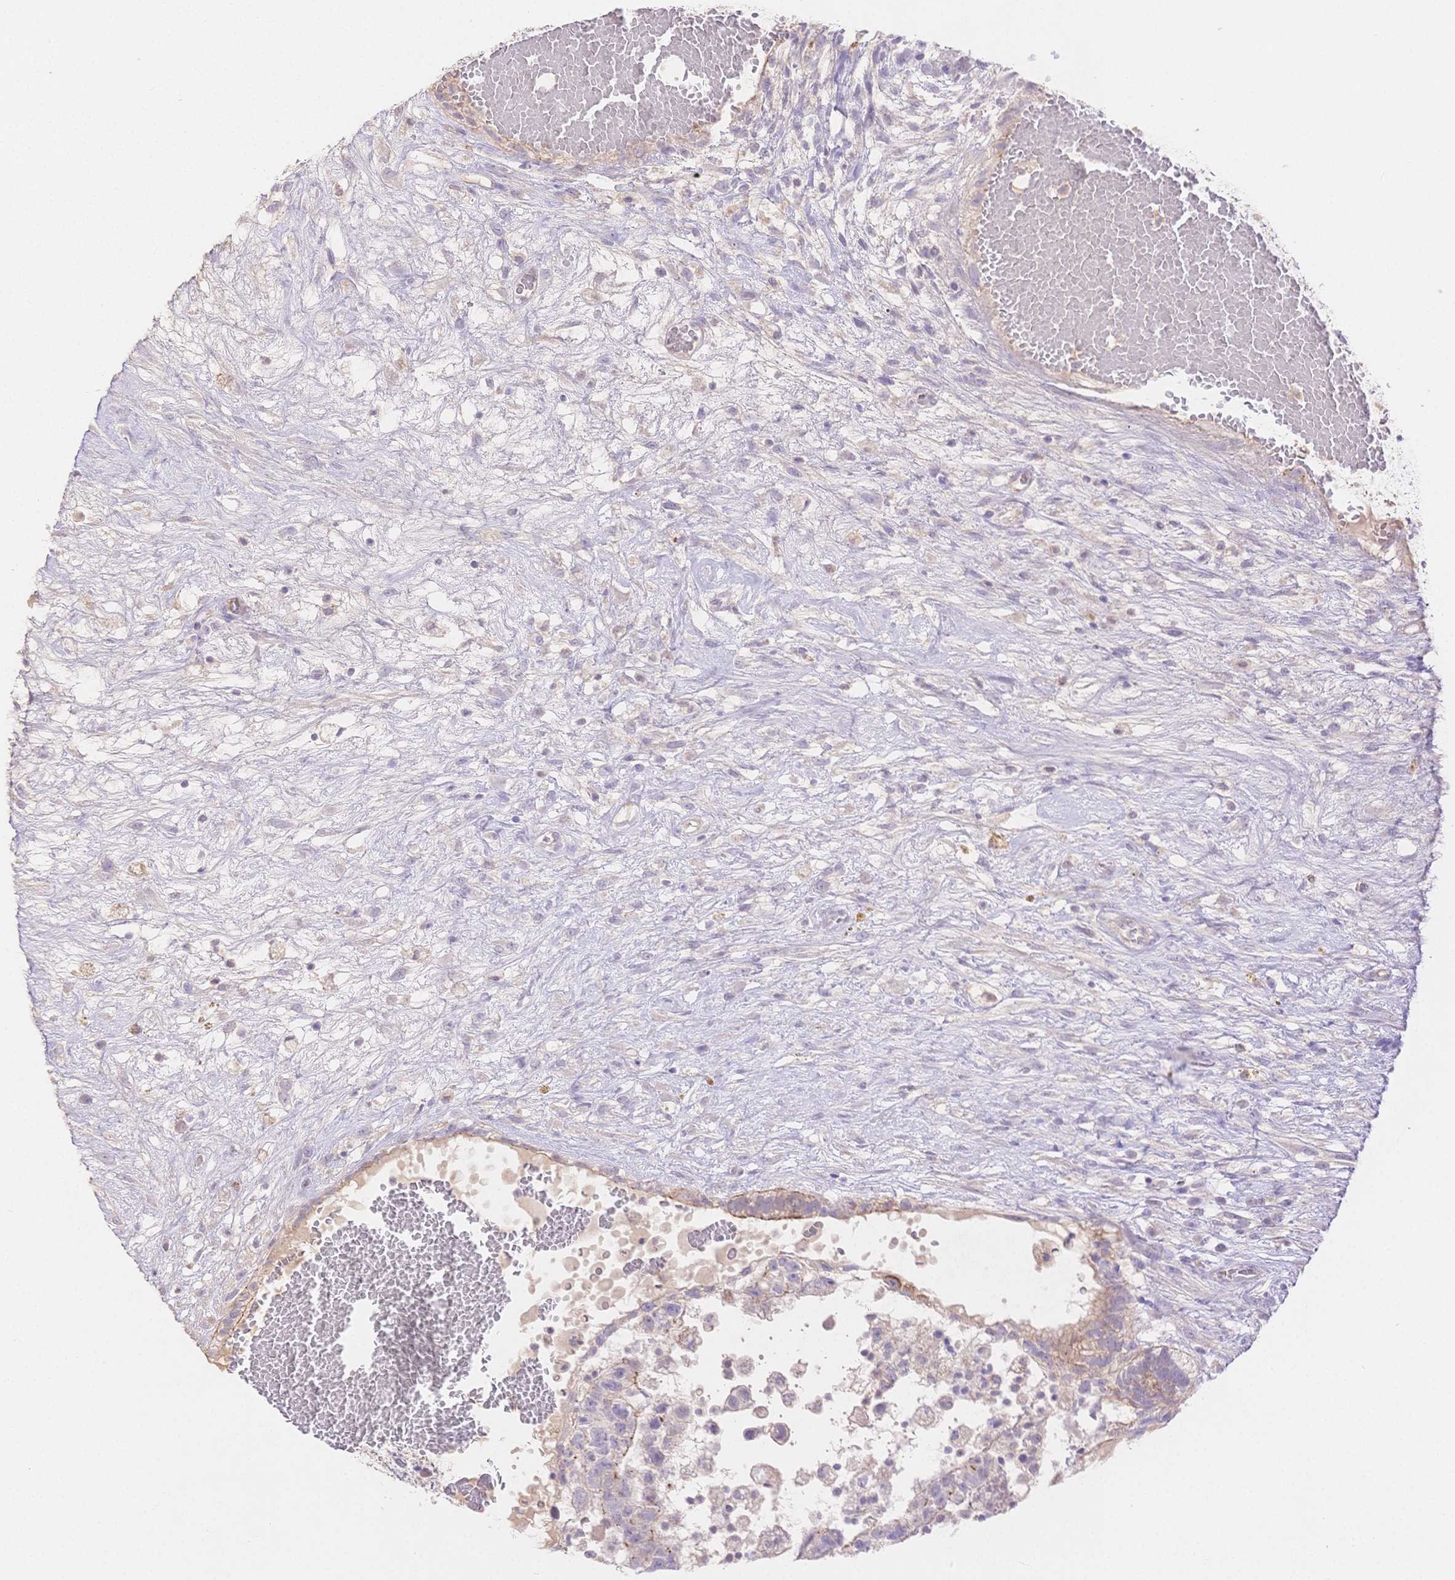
{"staining": {"intensity": "weak", "quantity": "<25%", "location": "cytoplasmic/membranous"}, "tissue": "testis cancer", "cell_type": "Tumor cells", "image_type": "cancer", "snomed": [{"axis": "morphology", "description": "Normal tissue, NOS"}, {"axis": "morphology", "description": "Carcinoma, Embryonal, NOS"}, {"axis": "topography", "description": "Testis"}], "caption": "Histopathology image shows no significant protein positivity in tumor cells of testis cancer. (DAB immunohistochemistry with hematoxylin counter stain).", "gene": "WDR54", "patient": {"sex": "male", "age": 32}}